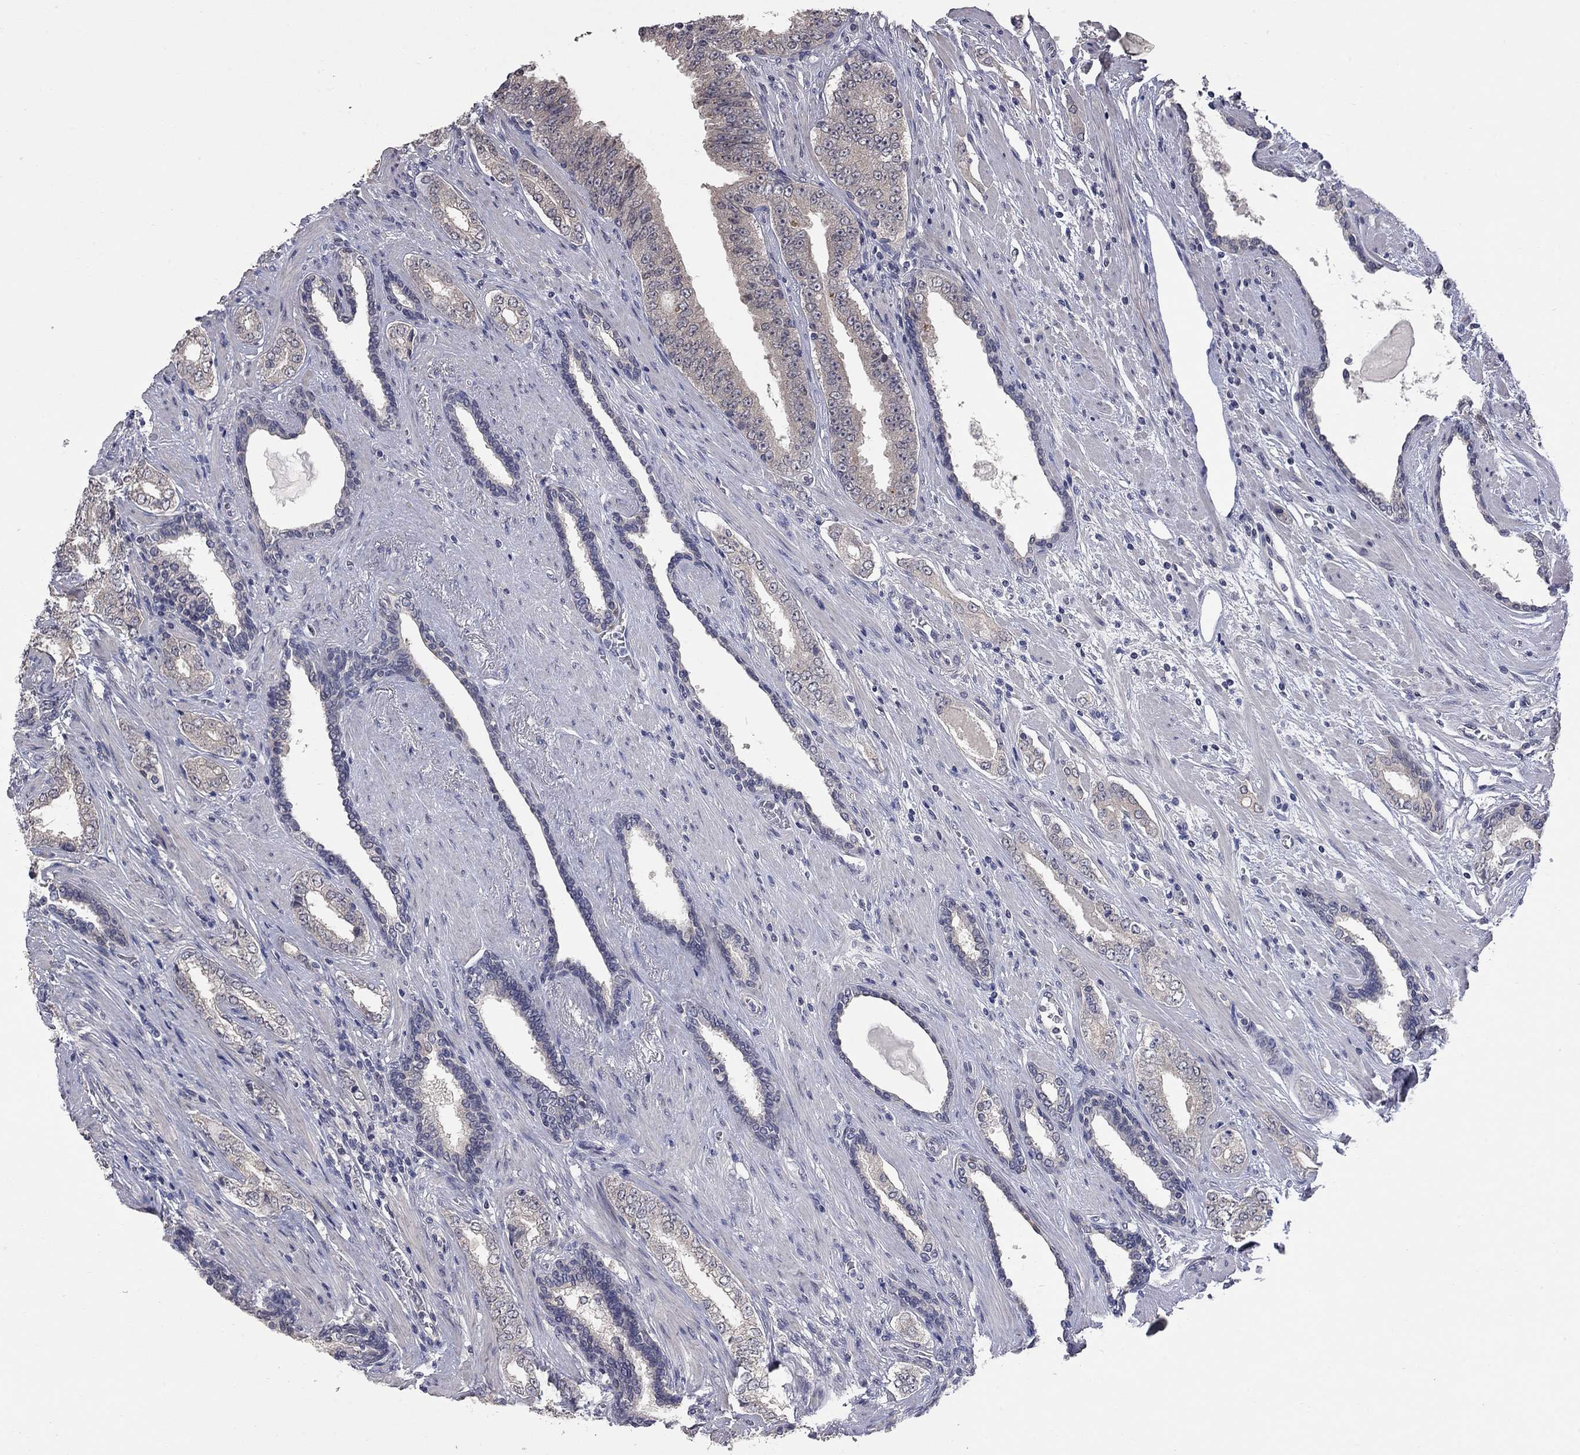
{"staining": {"intensity": "negative", "quantity": "none", "location": "none"}, "tissue": "prostate cancer", "cell_type": "Tumor cells", "image_type": "cancer", "snomed": [{"axis": "morphology", "description": "Adenocarcinoma, Low grade"}, {"axis": "topography", "description": "Prostate and seminal vesicle, NOS"}], "caption": "Prostate cancer (adenocarcinoma (low-grade)) stained for a protein using IHC exhibits no staining tumor cells.", "gene": "FABP12", "patient": {"sex": "male", "age": 61}}